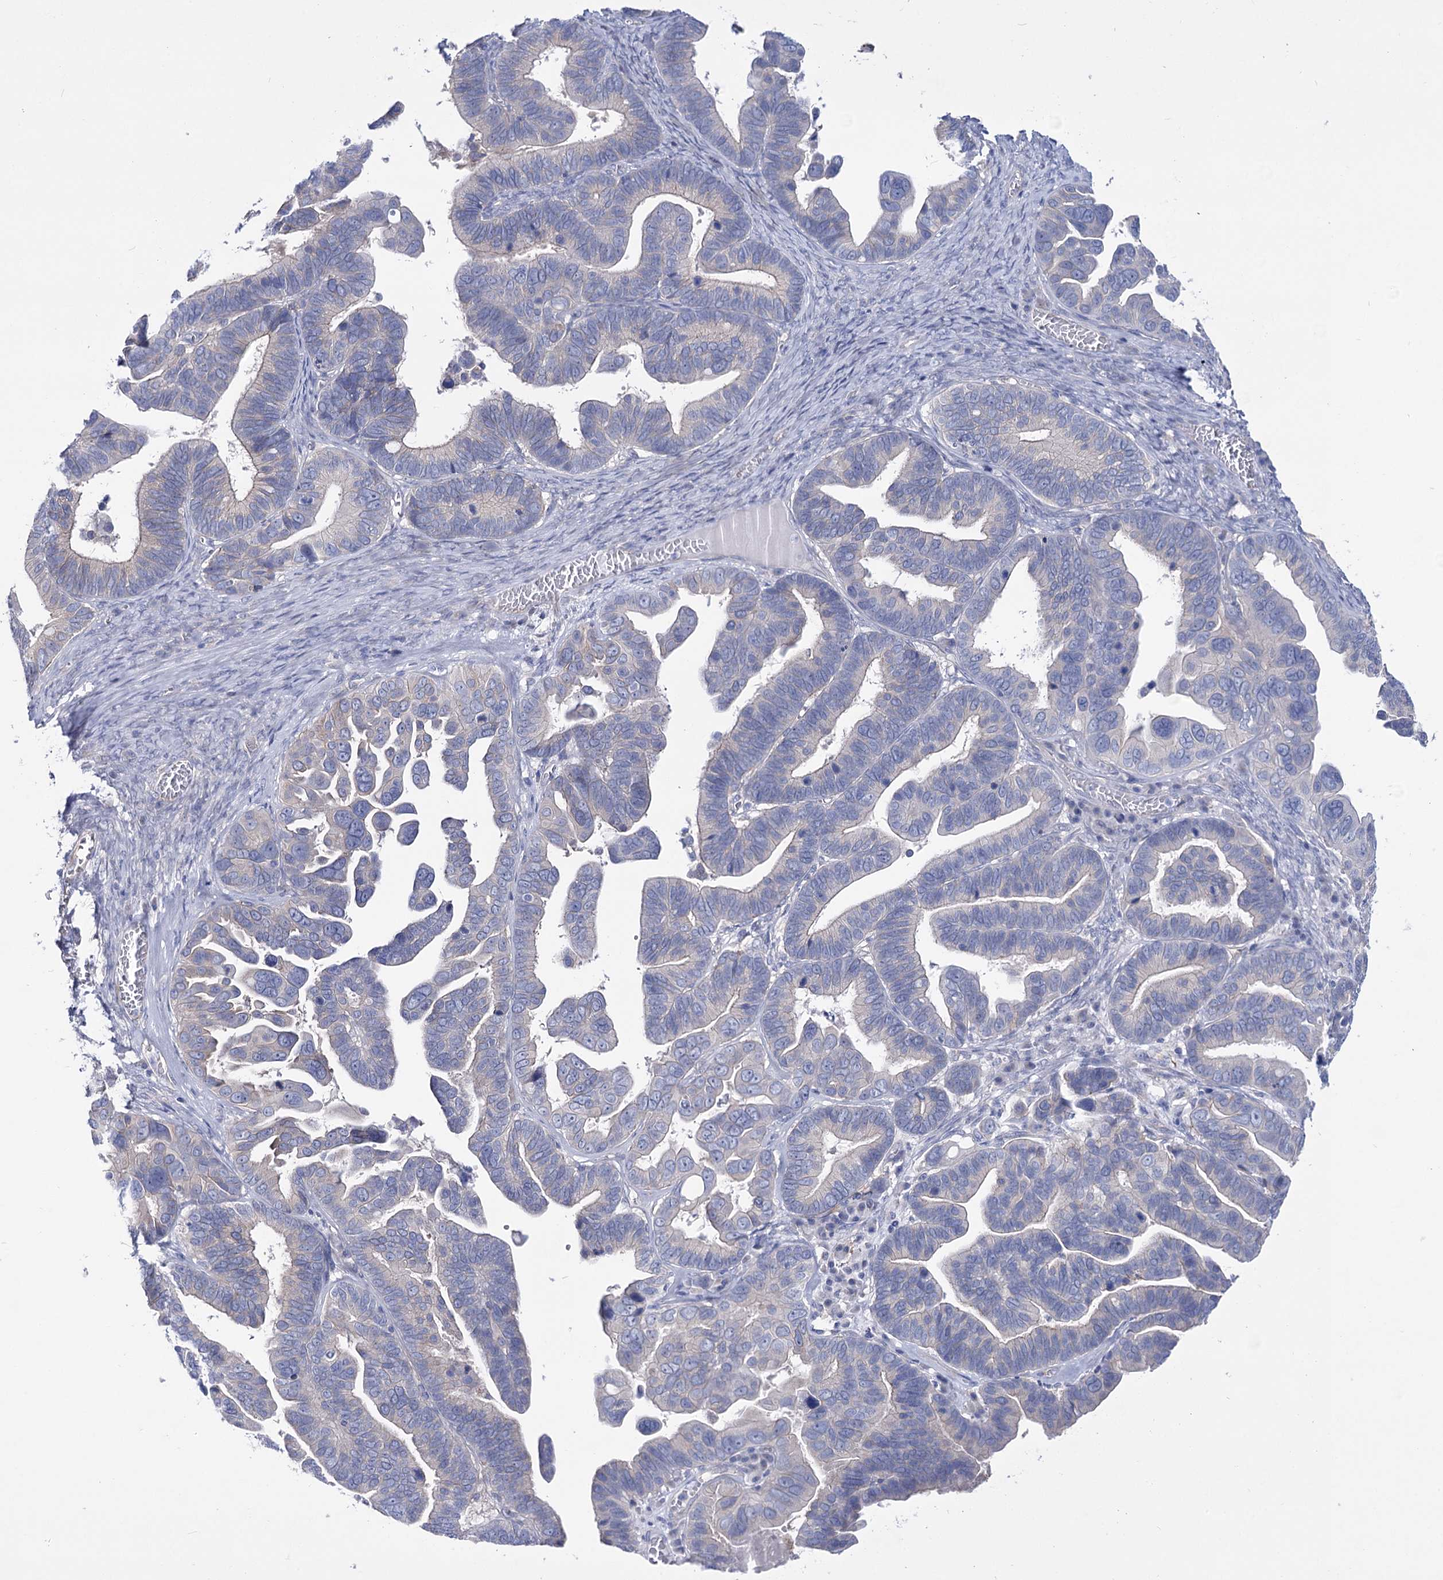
{"staining": {"intensity": "negative", "quantity": "none", "location": "none"}, "tissue": "ovarian cancer", "cell_type": "Tumor cells", "image_type": "cancer", "snomed": [{"axis": "morphology", "description": "Cystadenocarcinoma, serous, NOS"}, {"axis": "topography", "description": "Ovary"}], "caption": "Tumor cells are negative for brown protein staining in ovarian cancer (serous cystadenocarcinoma). (DAB (3,3'-diaminobenzidine) IHC with hematoxylin counter stain).", "gene": "LRRC34", "patient": {"sex": "female", "age": 56}}